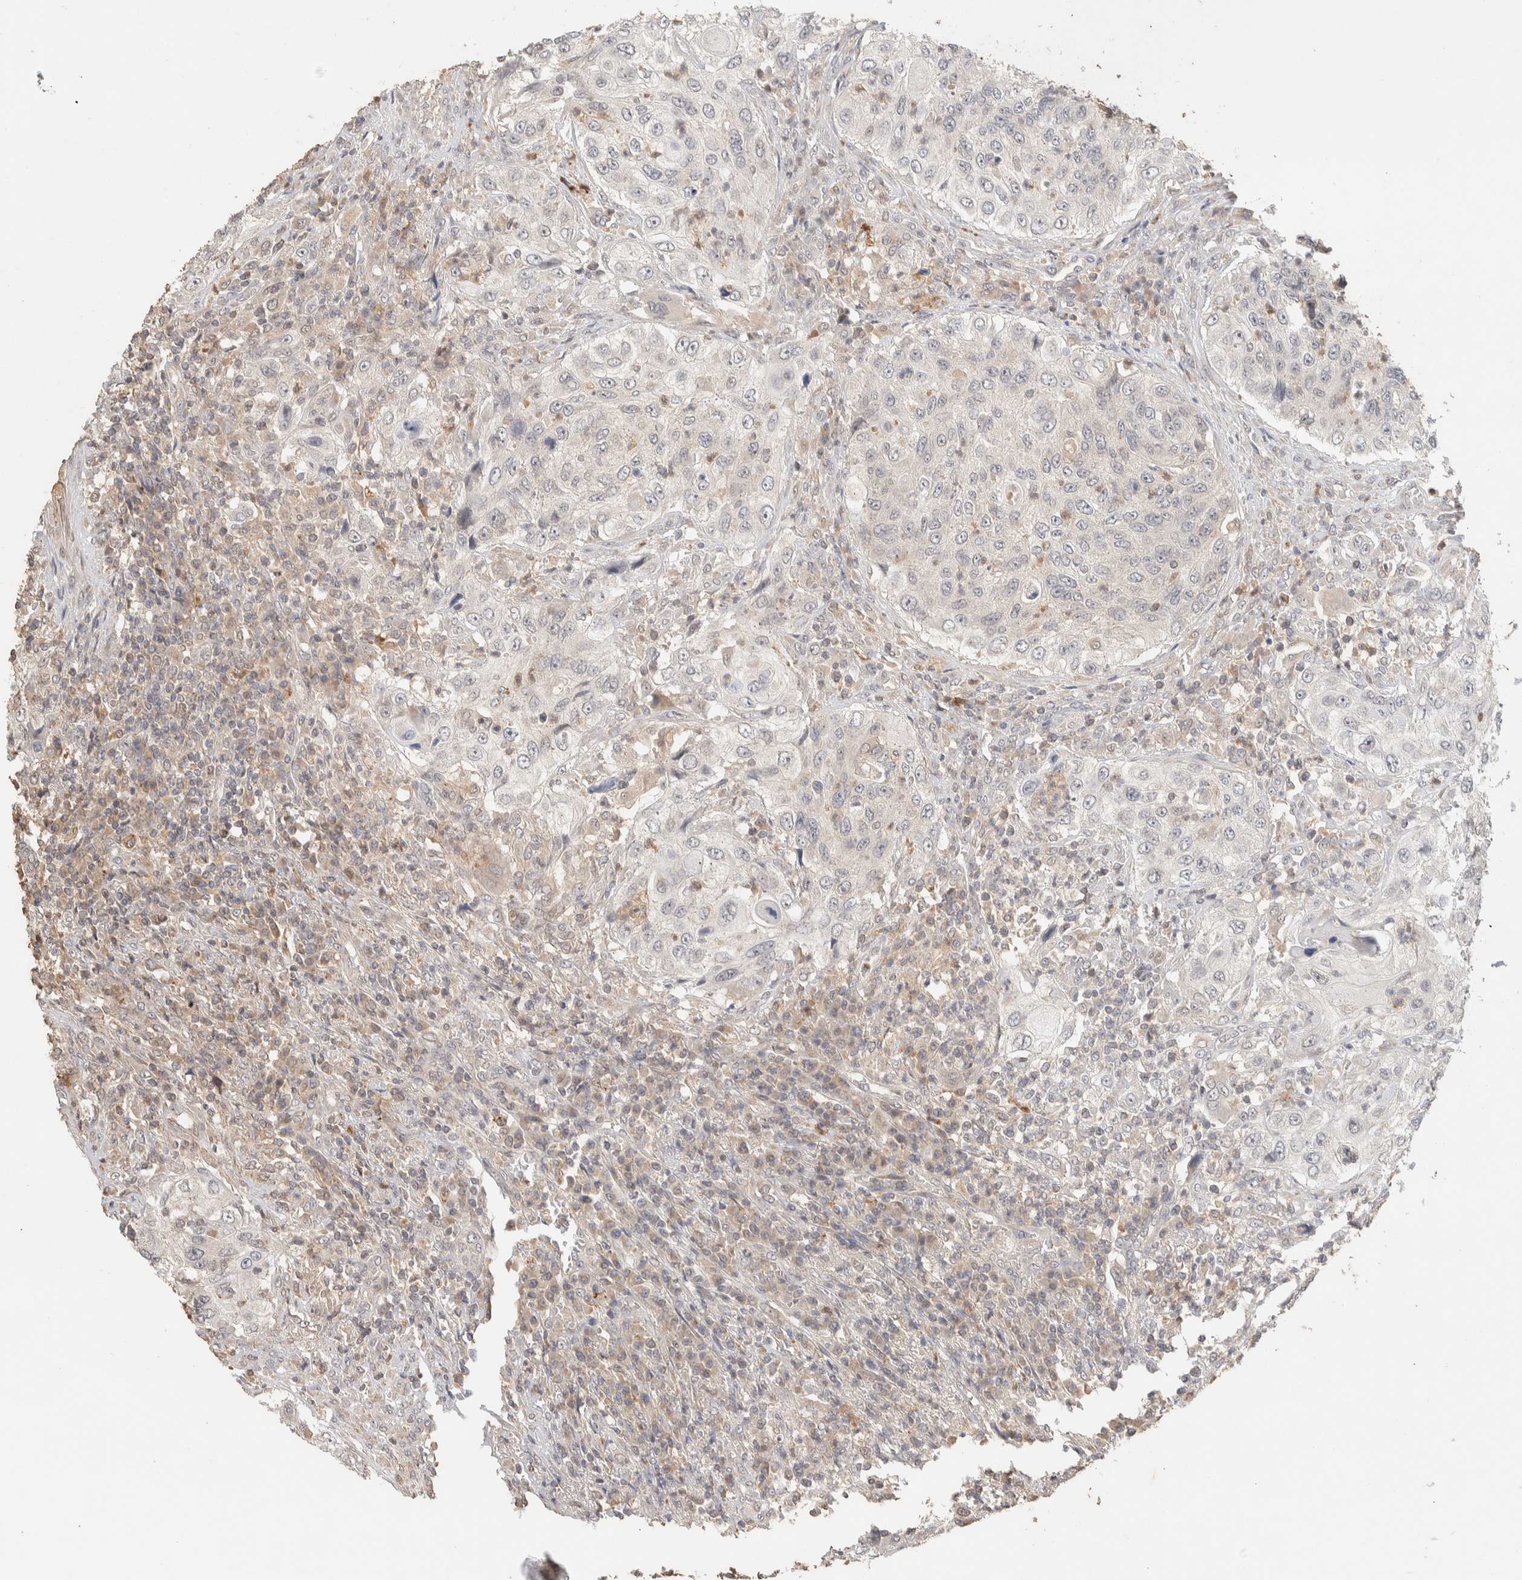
{"staining": {"intensity": "negative", "quantity": "none", "location": "none"}, "tissue": "urothelial cancer", "cell_type": "Tumor cells", "image_type": "cancer", "snomed": [{"axis": "morphology", "description": "Urothelial carcinoma, High grade"}, {"axis": "topography", "description": "Urinary bladder"}], "caption": "The micrograph displays no staining of tumor cells in urothelial carcinoma (high-grade).", "gene": "ITPA", "patient": {"sex": "female", "age": 60}}